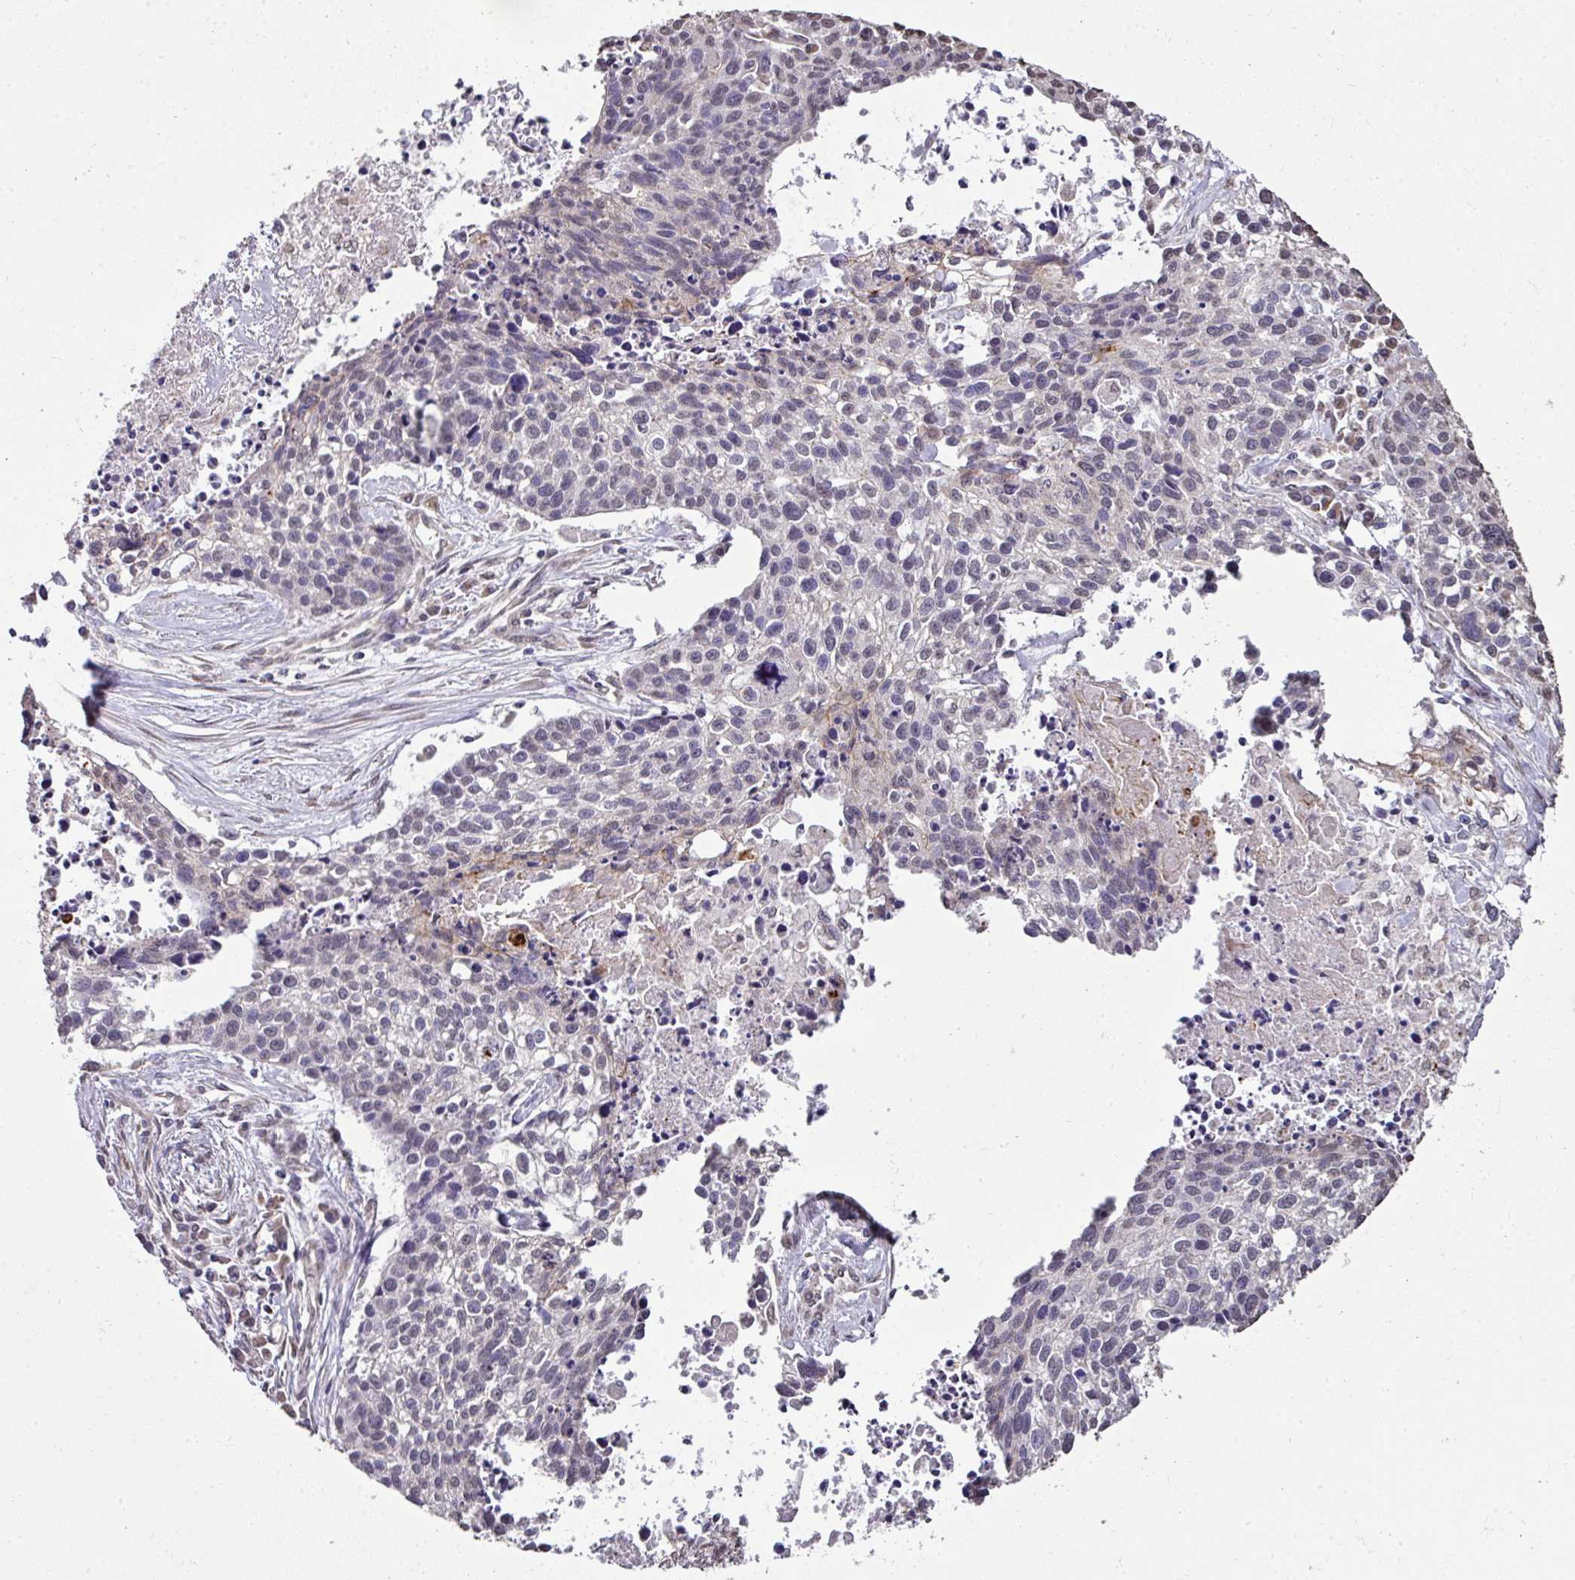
{"staining": {"intensity": "negative", "quantity": "none", "location": "none"}, "tissue": "lung cancer", "cell_type": "Tumor cells", "image_type": "cancer", "snomed": [{"axis": "morphology", "description": "Squamous cell carcinoma, NOS"}, {"axis": "topography", "description": "Lung"}], "caption": "High power microscopy photomicrograph of an immunohistochemistry photomicrograph of squamous cell carcinoma (lung), revealing no significant positivity in tumor cells.", "gene": "JPH2", "patient": {"sex": "male", "age": 74}}